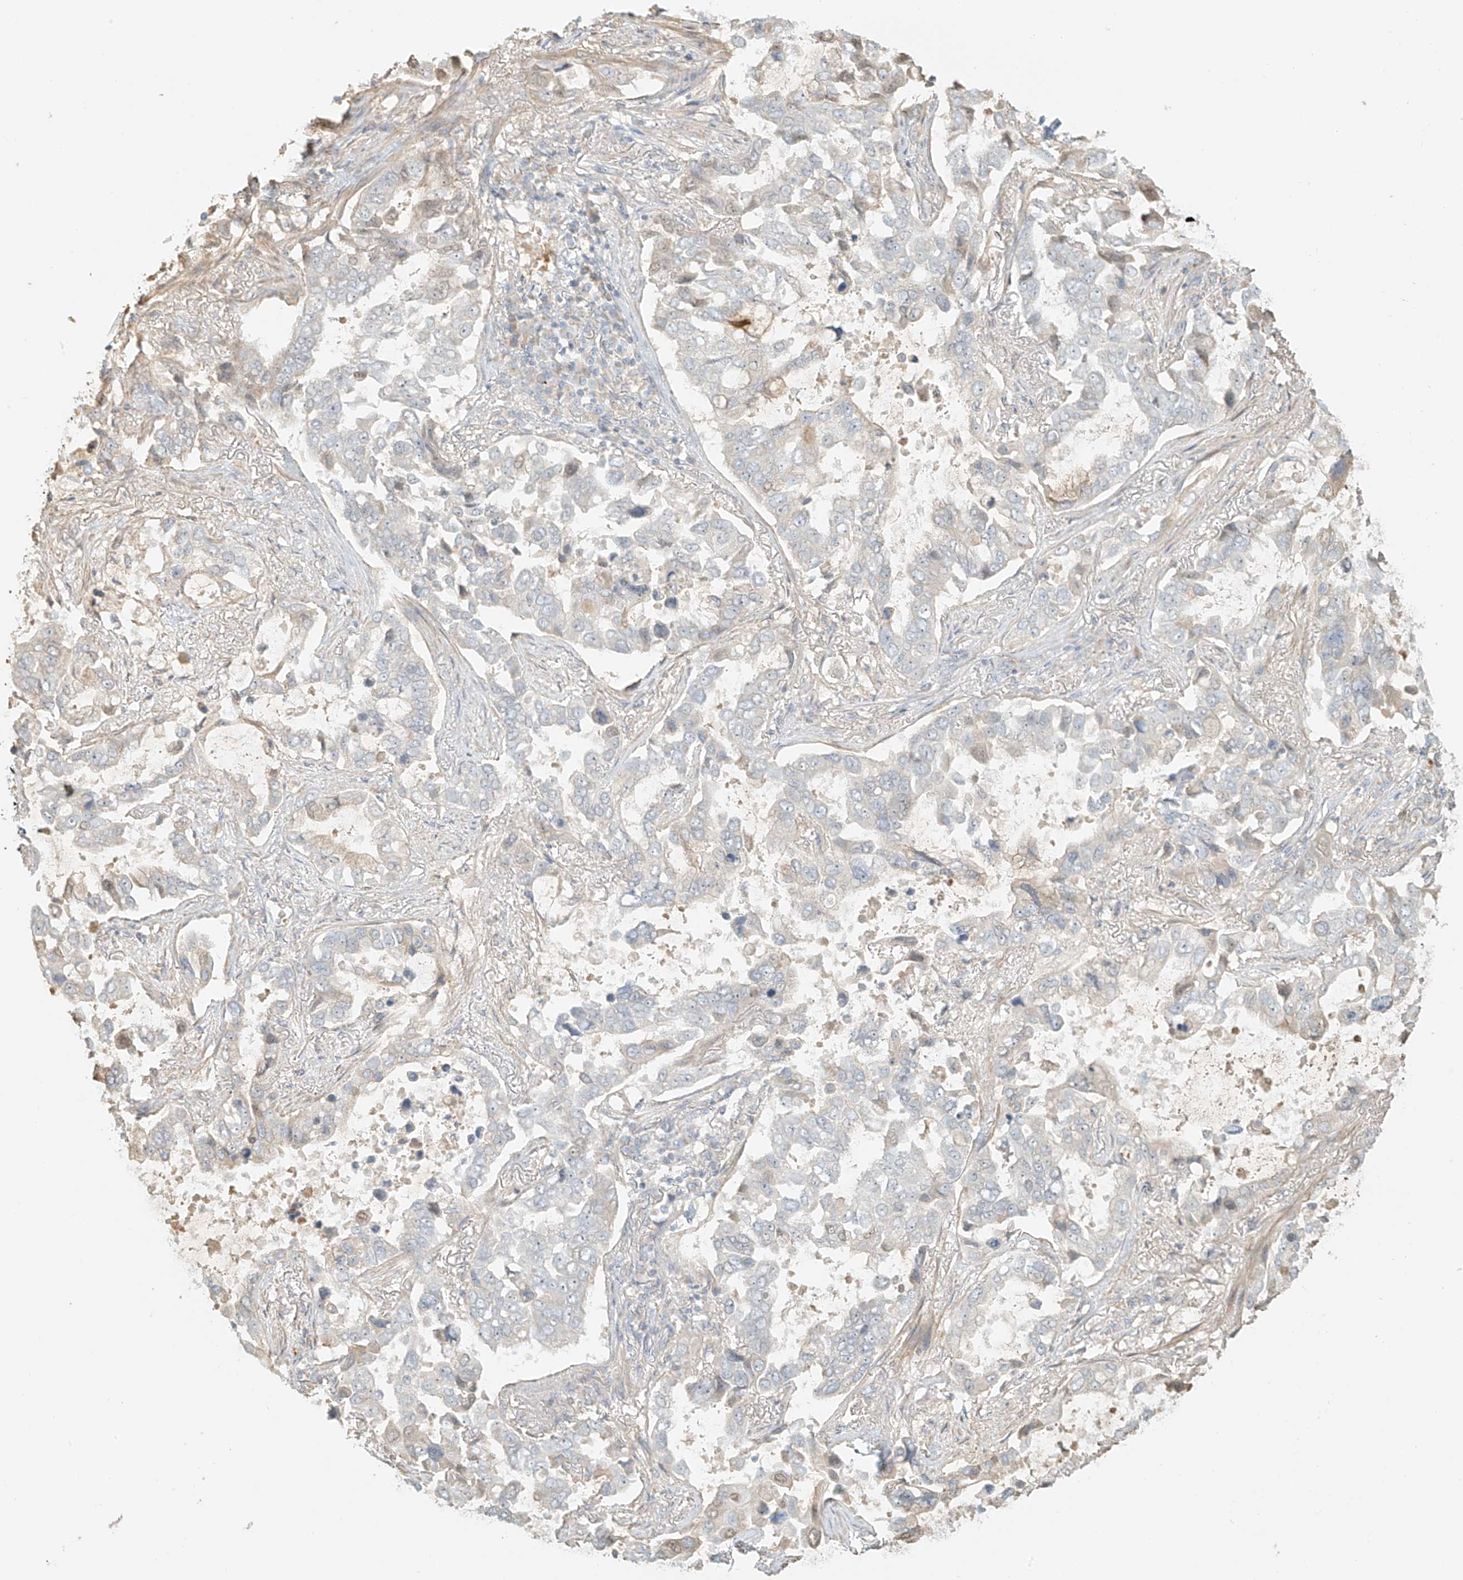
{"staining": {"intensity": "negative", "quantity": "none", "location": "none"}, "tissue": "lung cancer", "cell_type": "Tumor cells", "image_type": "cancer", "snomed": [{"axis": "morphology", "description": "Squamous cell carcinoma, NOS"}, {"axis": "topography", "description": "Lung"}], "caption": "High power microscopy histopathology image of an IHC histopathology image of lung cancer (squamous cell carcinoma), revealing no significant staining in tumor cells.", "gene": "UPK1B", "patient": {"sex": "male", "age": 66}}